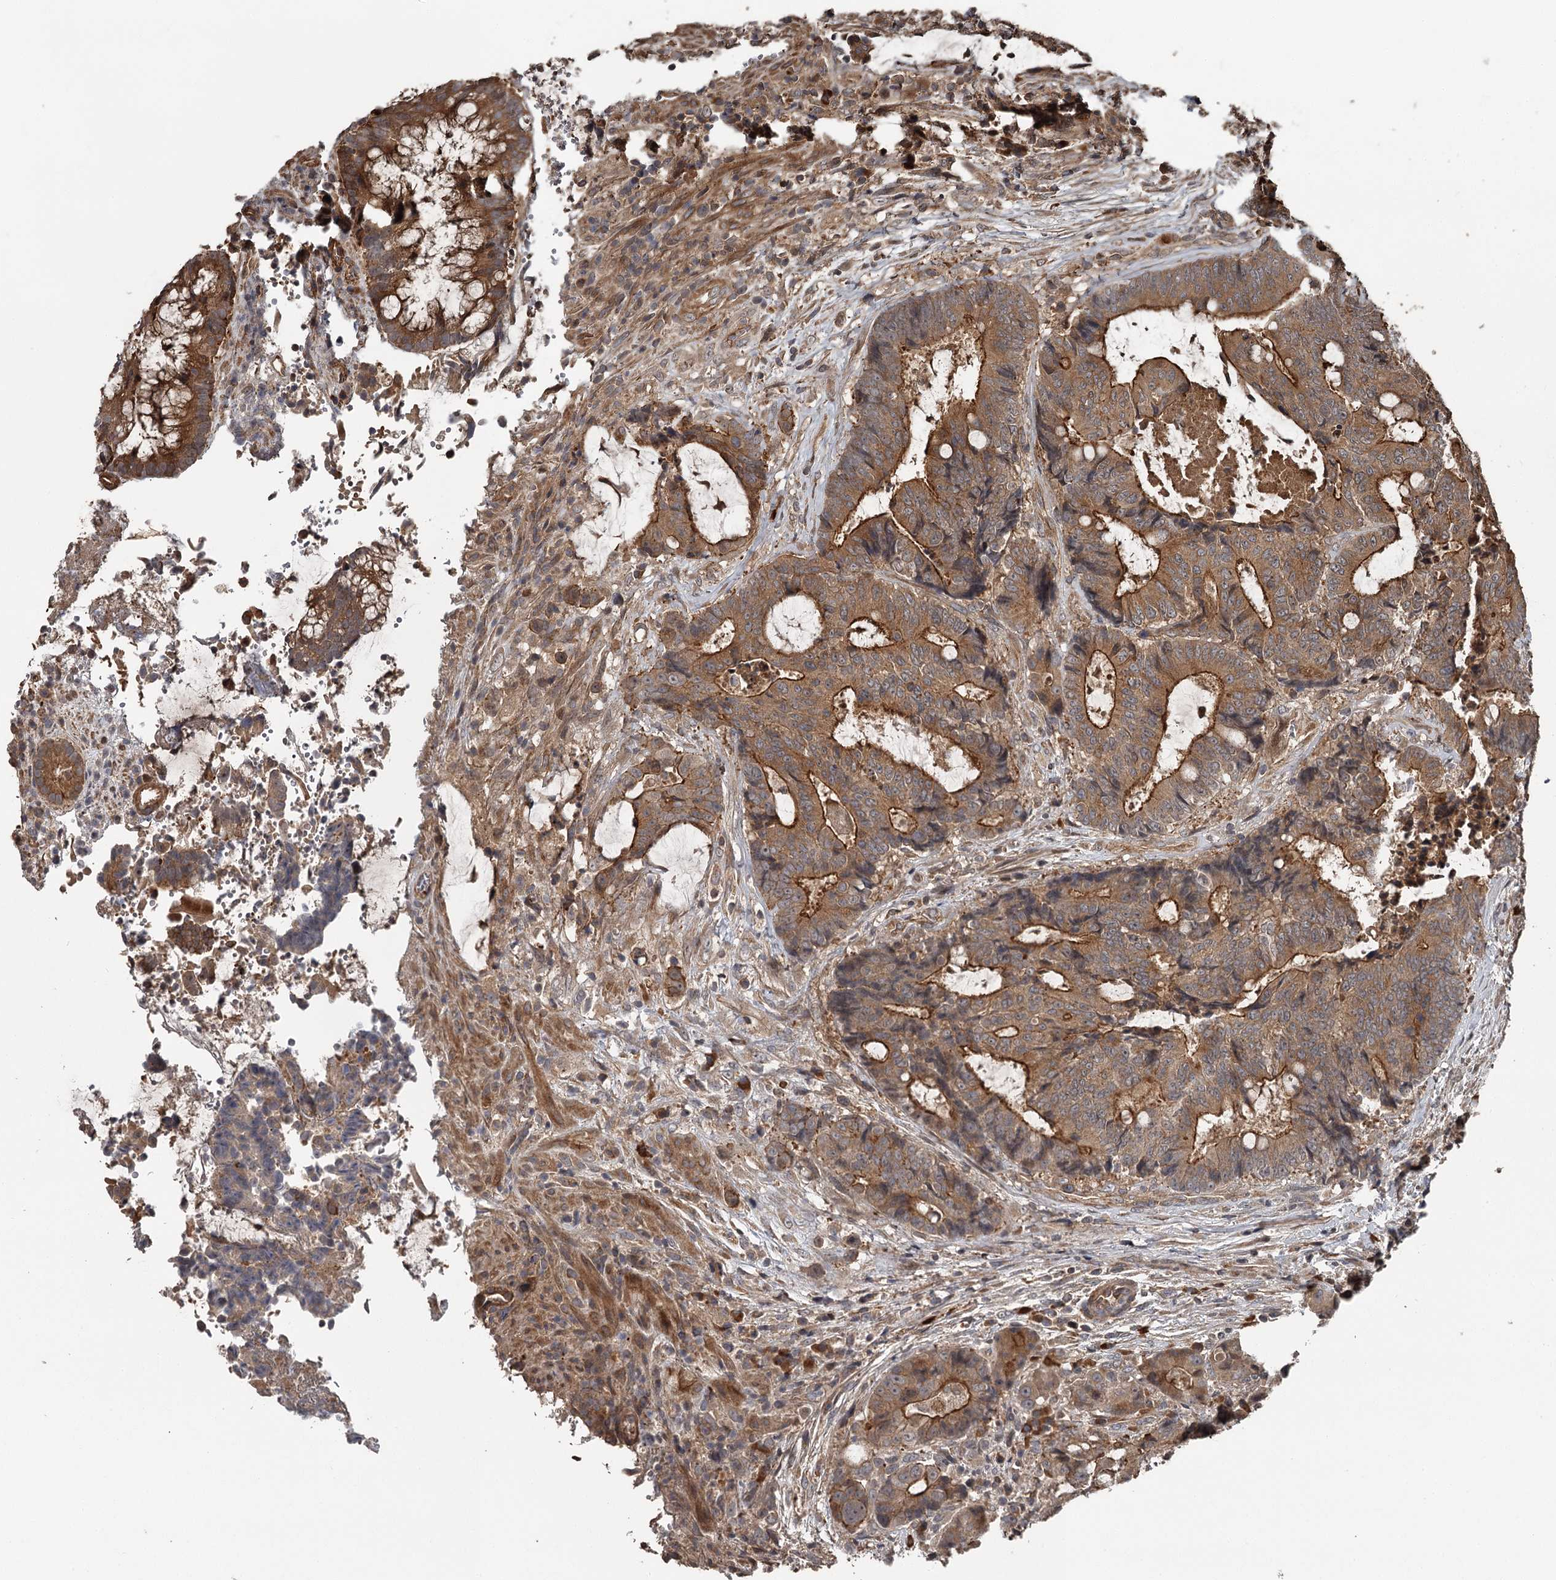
{"staining": {"intensity": "strong", "quantity": ">75%", "location": "cytoplasmic/membranous"}, "tissue": "colorectal cancer", "cell_type": "Tumor cells", "image_type": "cancer", "snomed": [{"axis": "morphology", "description": "Adenocarcinoma, NOS"}, {"axis": "topography", "description": "Rectum"}], "caption": "Colorectal adenocarcinoma stained for a protein (brown) reveals strong cytoplasmic/membranous positive expression in approximately >75% of tumor cells.", "gene": "RAB21", "patient": {"sex": "male", "age": 69}}